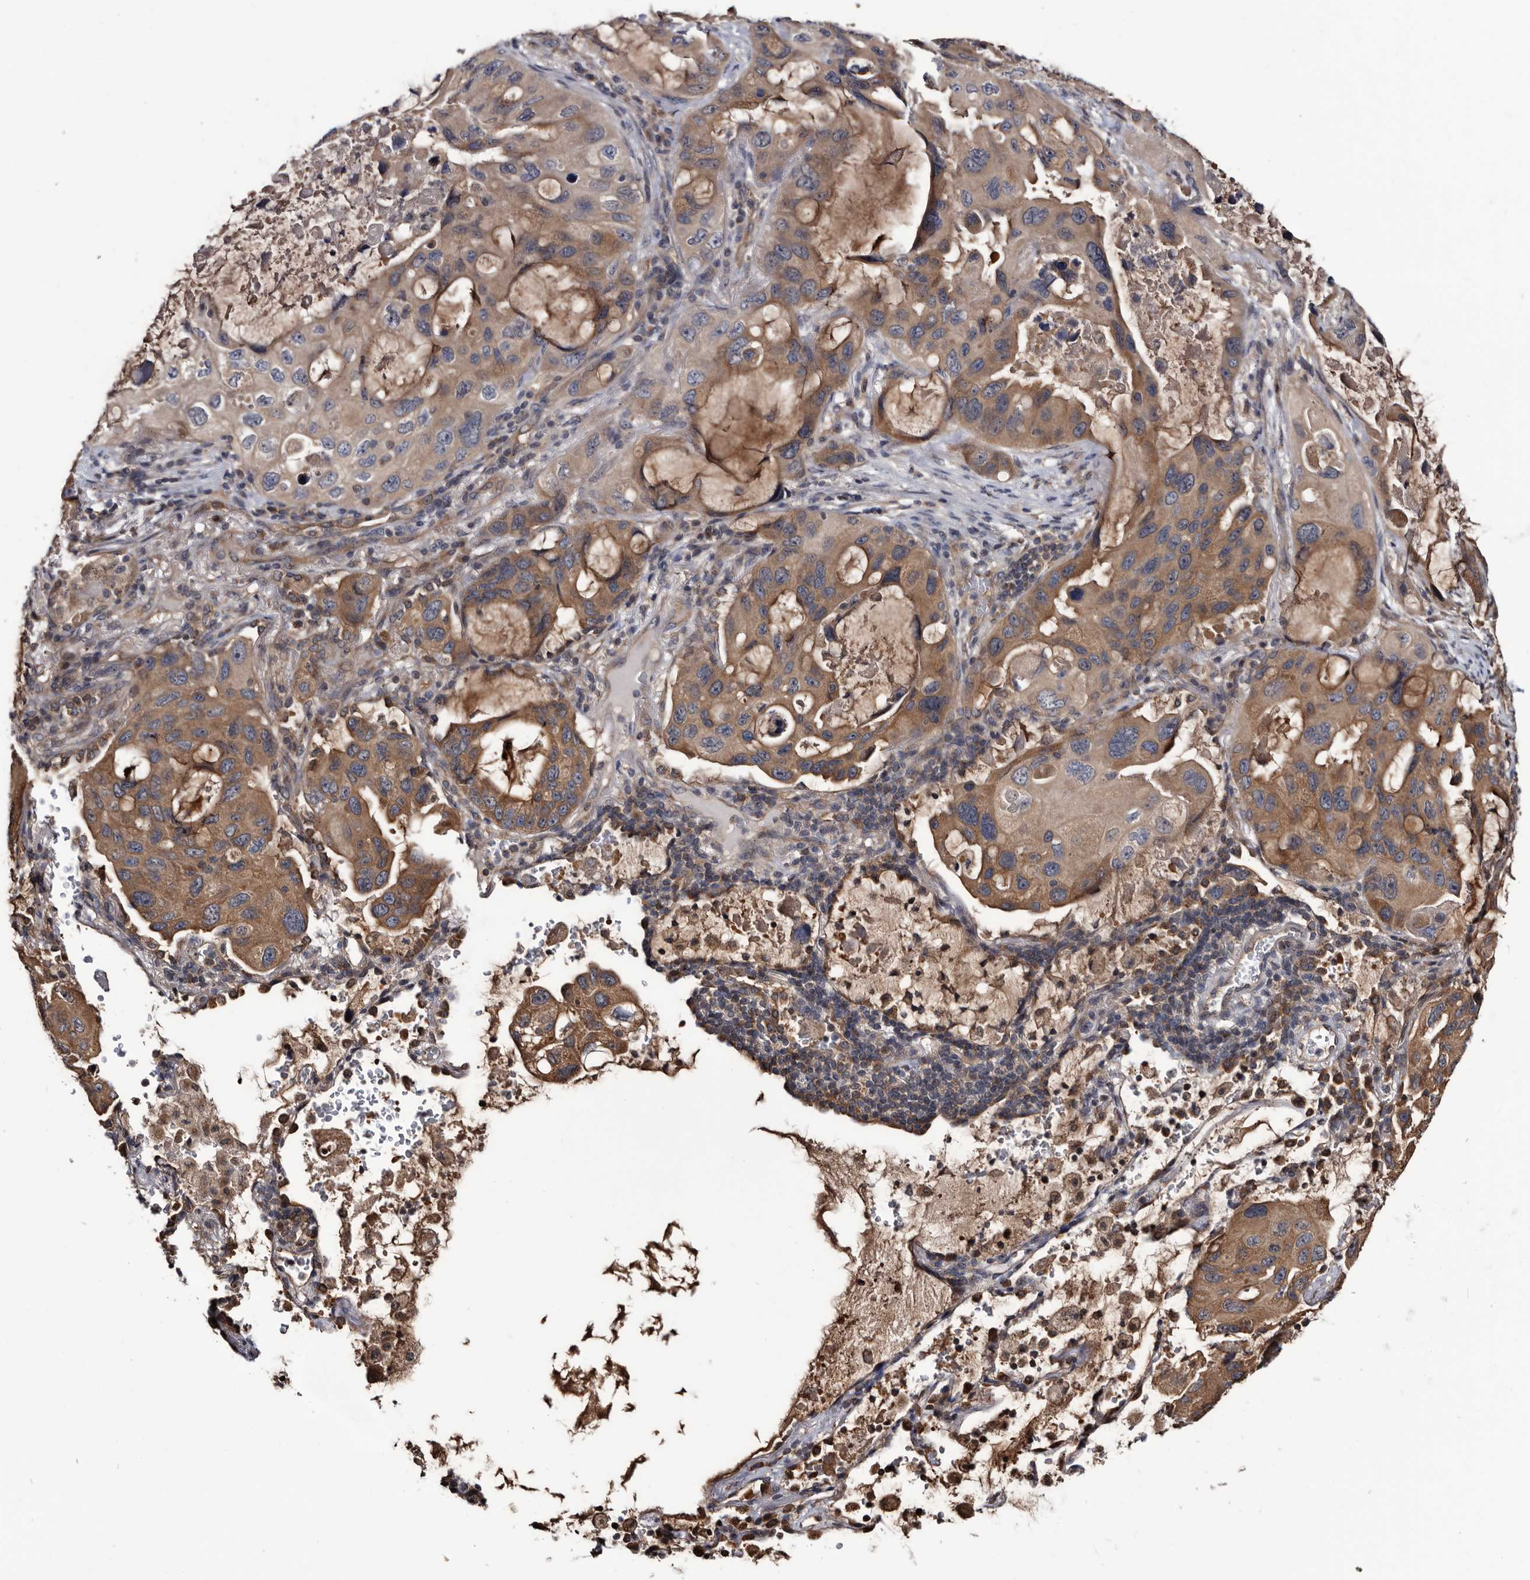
{"staining": {"intensity": "moderate", "quantity": ">75%", "location": "cytoplasmic/membranous"}, "tissue": "lung cancer", "cell_type": "Tumor cells", "image_type": "cancer", "snomed": [{"axis": "morphology", "description": "Squamous cell carcinoma, NOS"}, {"axis": "topography", "description": "Lung"}], "caption": "The immunohistochemical stain shows moderate cytoplasmic/membranous expression in tumor cells of lung cancer tissue. (Brightfield microscopy of DAB IHC at high magnification).", "gene": "TTI2", "patient": {"sex": "female", "age": 73}}